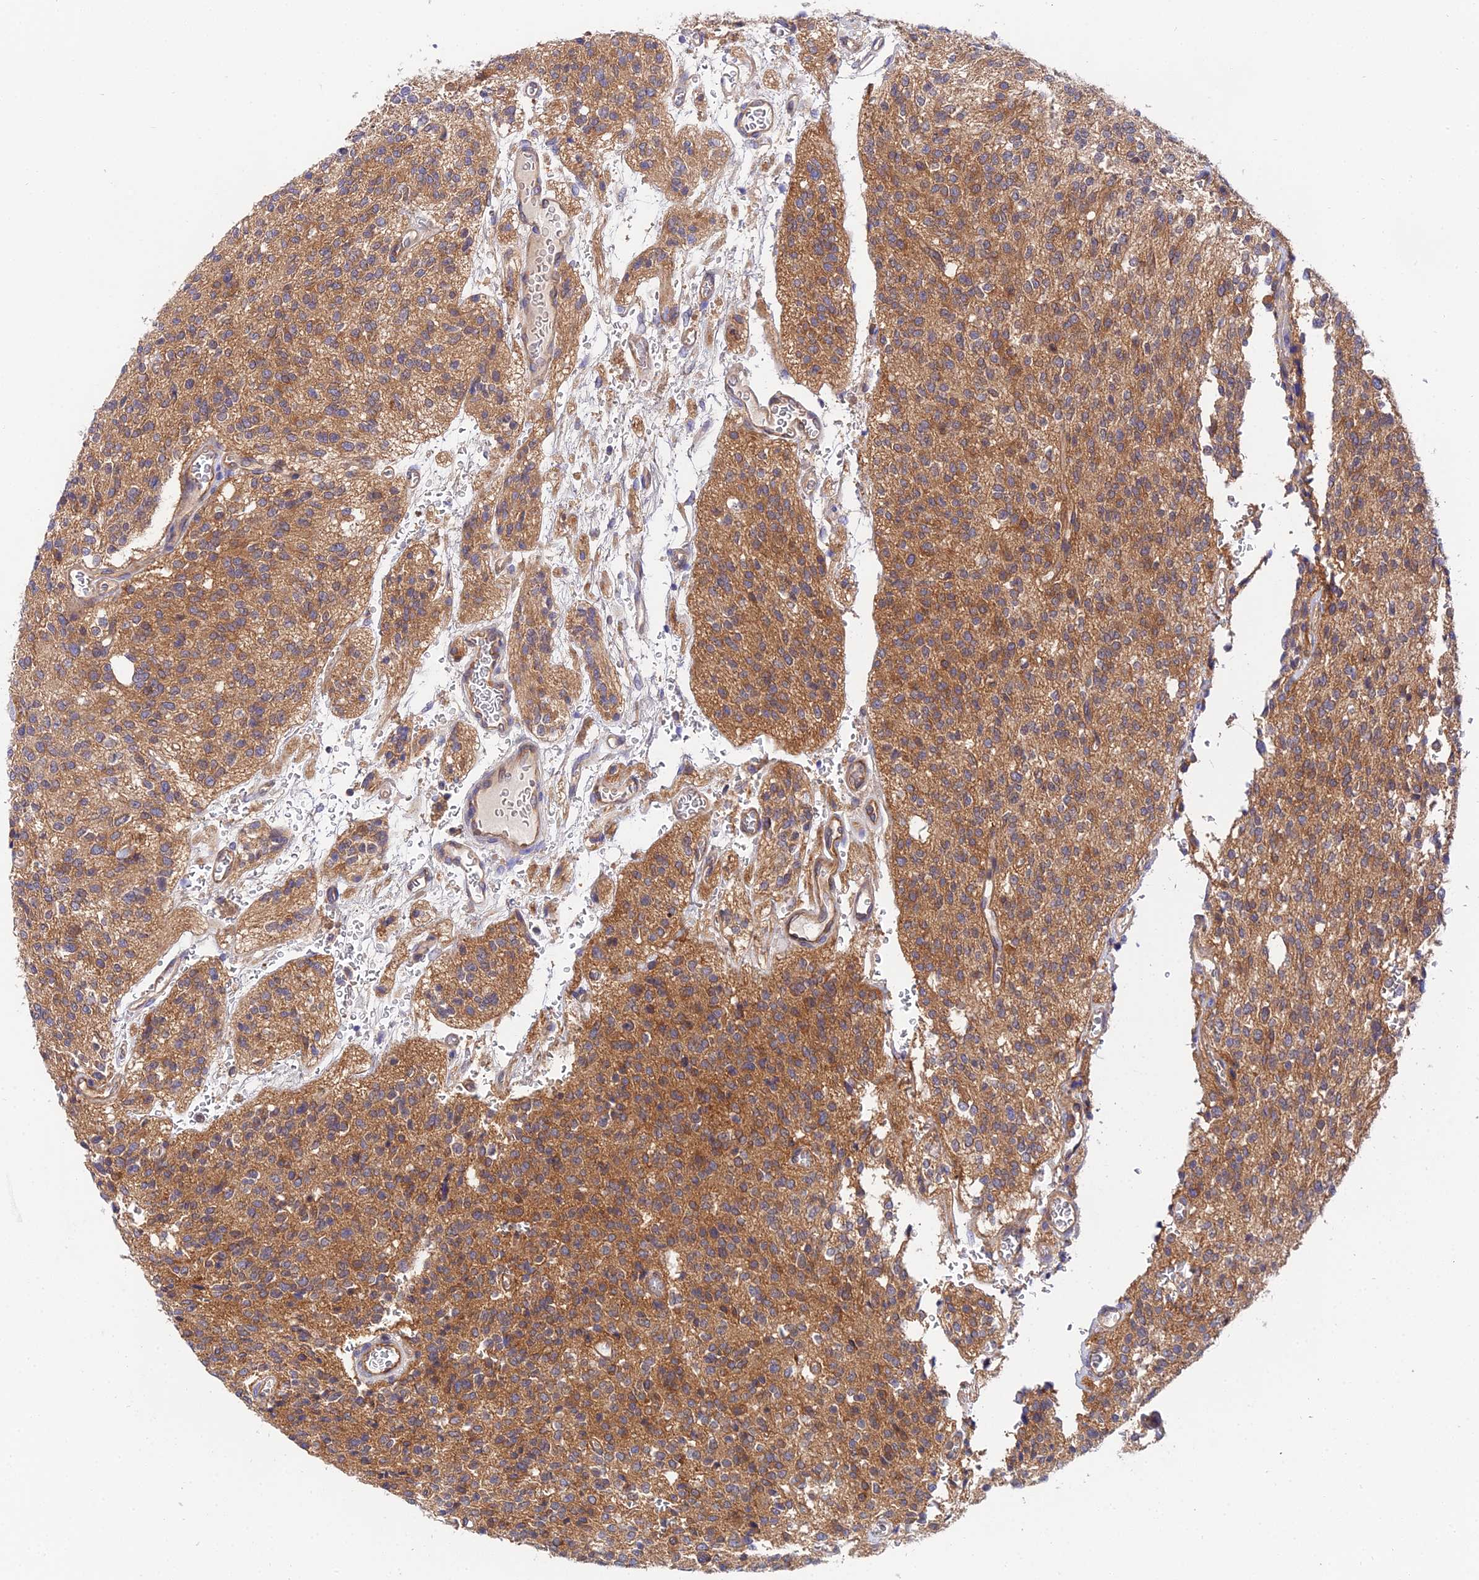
{"staining": {"intensity": "moderate", "quantity": "25%-75%", "location": "cytoplasmic/membranous"}, "tissue": "glioma", "cell_type": "Tumor cells", "image_type": "cancer", "snomed": [{"axis": "morphology", "description": "Glioma, malignant, High grade"}, {"axis": "topography", "description": "Brain"}], "caption": "Immunohistochemistry (DAB (3,3'-diaminobenzidine)) staining of human glioma exhibits moderate cytoplasmic/membranous protein positivity in approximately 25%-75% of tumor cells.", "gene": "PPP2R2C", "patient": {"sex": "male", "age": 34}}